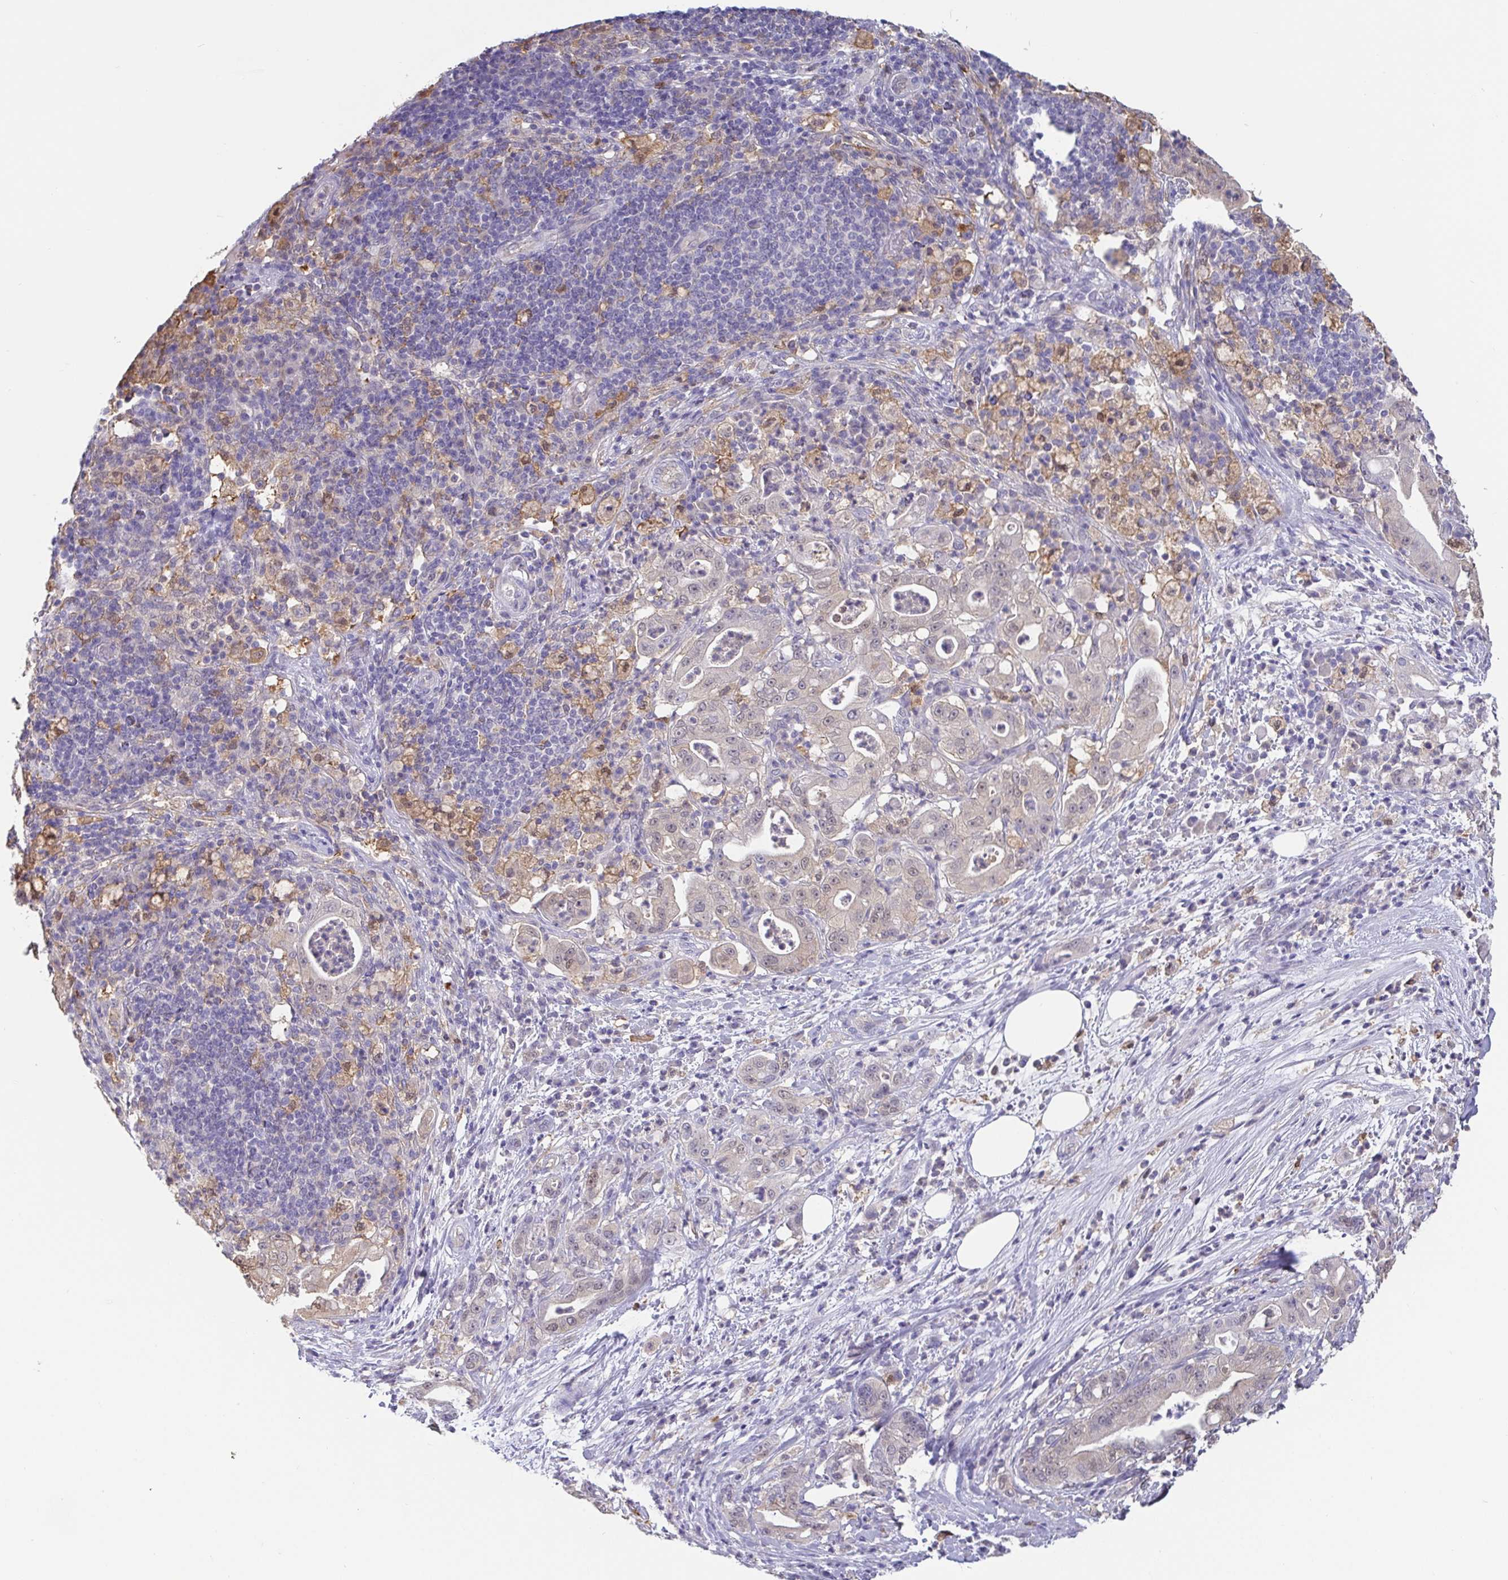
{"staining": {"intensity": "weak", "quantity": "<25%", "location": "nuclear"}, "tissue": "pancreatic cancer", "cell_type": "Tumor cells", "image_type": "cancer", "snomed": [{"axis": "morphology", "description": "Adenocarcinoma, NOS"}, {"axis": "topography", "description": "Pancreas"}], "caption": "High magnification brightfield microscopy of pancreatic adenocarcinoma stained with DAB (brown) and counterstained with hematoxylin (blue): tumor cells show no significant positivity.", "gene": "IDH1", "patient": {"sex": "male", "age": 71}}